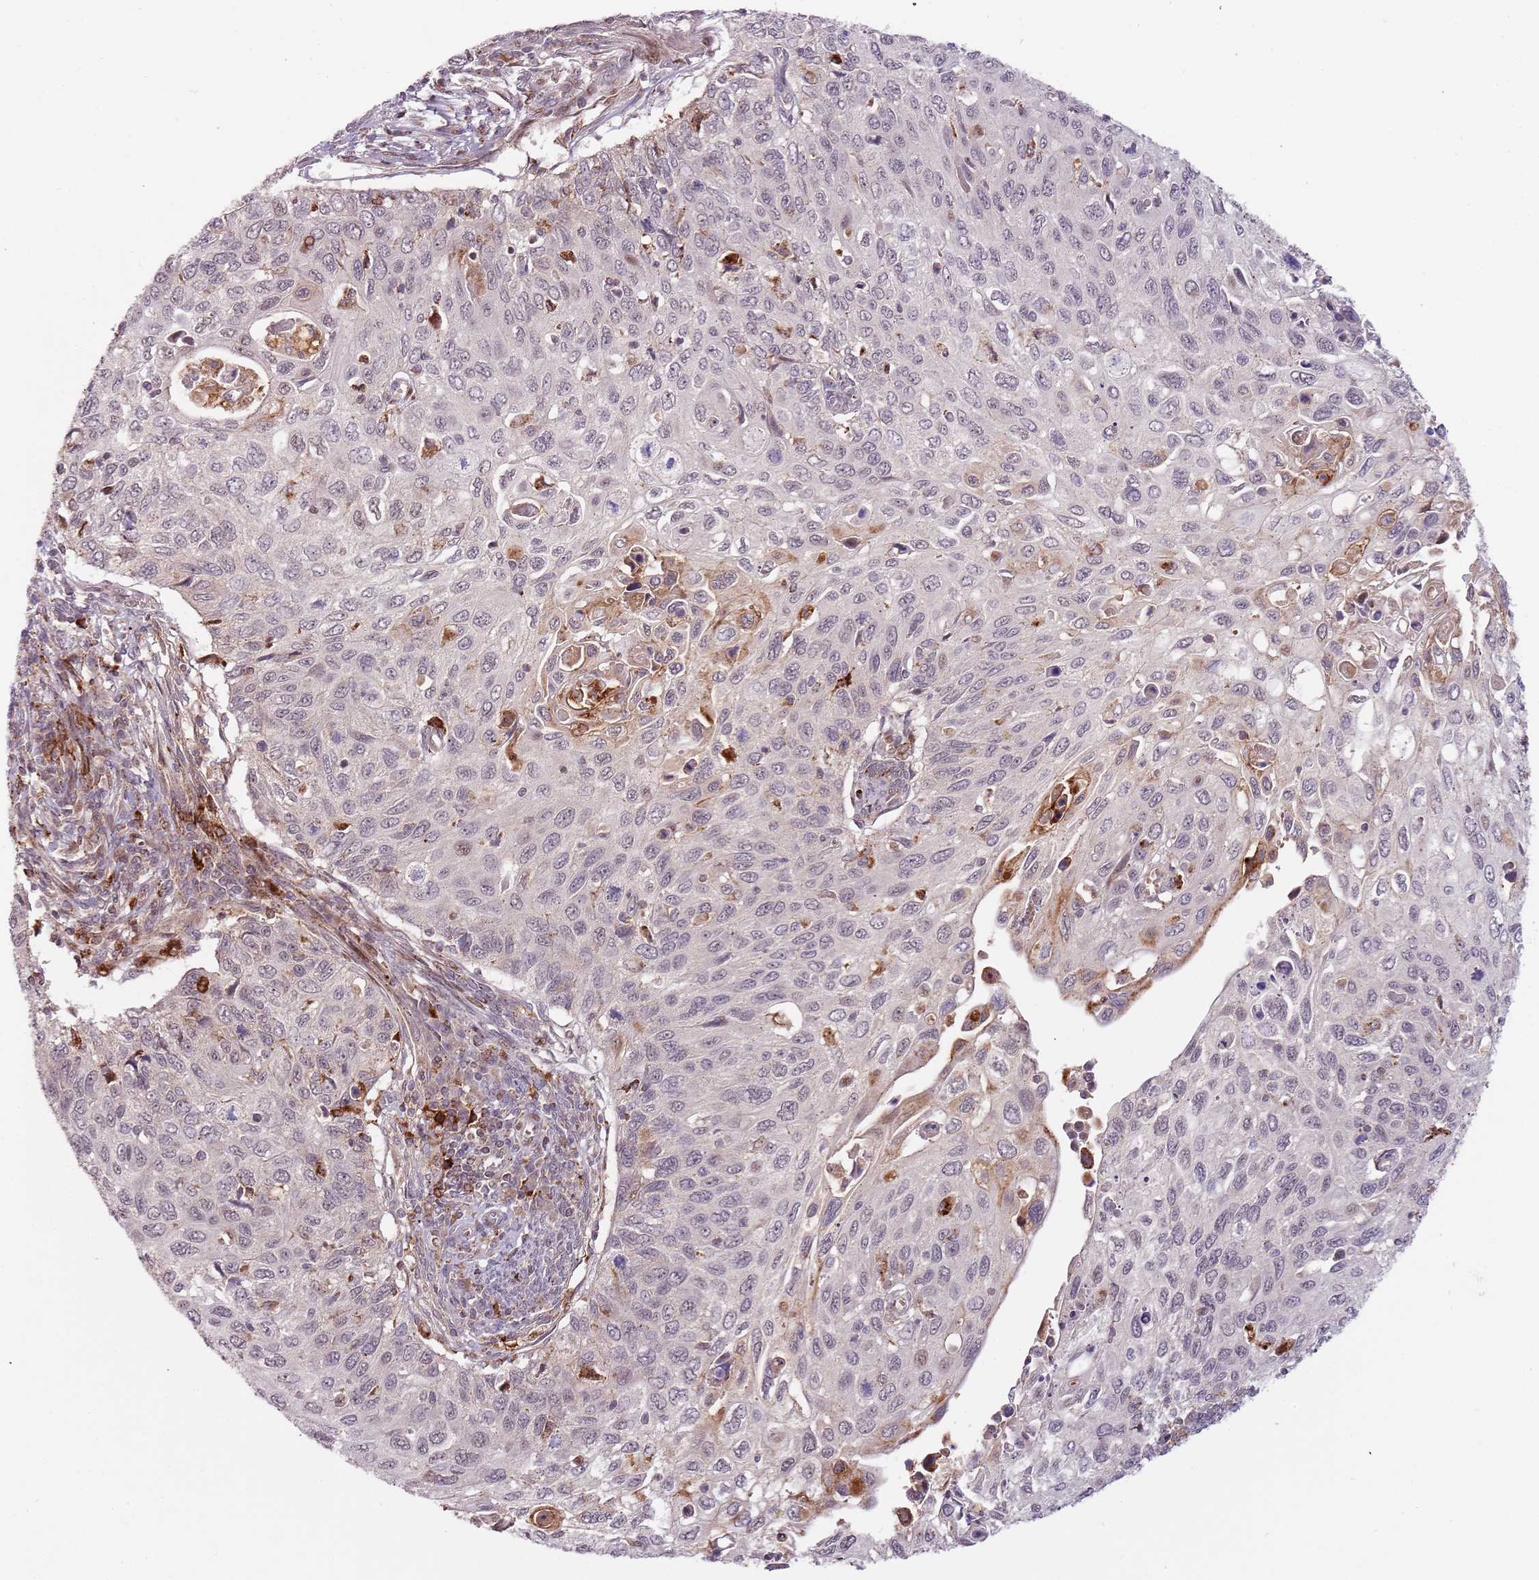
{"staining": {"intensity": "moderate", "quantity": "<25%", "location": "nuclear"}, "tissue": "cervical cancer", "cell_type": "Tumor cells", "image_type": "cancer", "snomed": [{"axis": "morphology", "description": "Squamous cell carcinoma, NOS"}, {"axis": "topography", "description": "Cervix"}], "caption": "This is an image of immunohistochemistry staining of squamous cell carcinoma (cervical), which shows moderate expression in the nuclear of tumor cells.", "gene": "ULK3", "patient": {"sex": "female", "age": 70}}